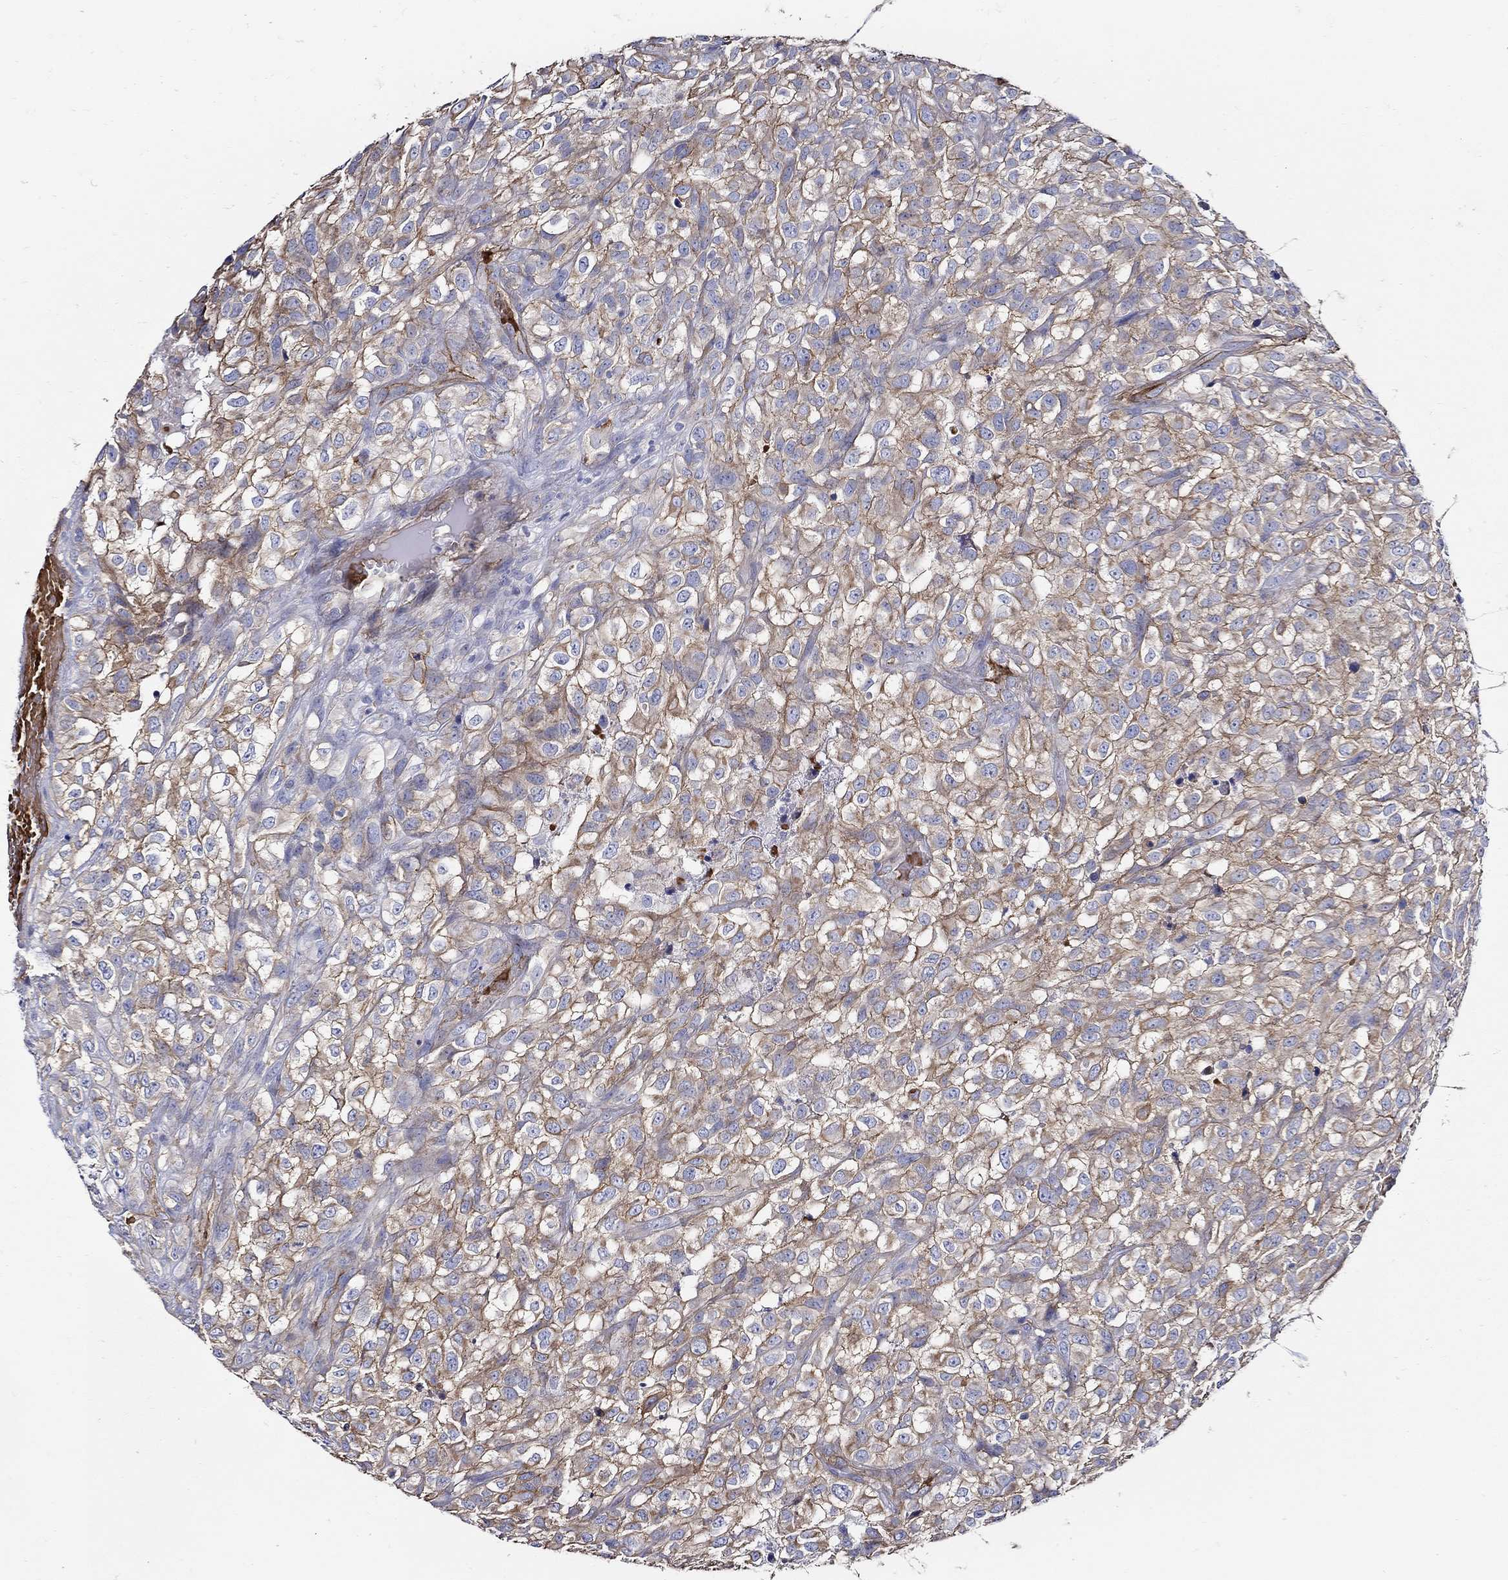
{"staining": {"intensity": "strong", "quantity": "25%-75%", "location": "cytoplasmic/membranous"}, "tissue": "urothelial cancer", "cell_type": "Tumor cells", "image_type": "cancer", "snomed": [{"axis": "morphology", "description": "Urothelial carcinoma, High grade"}, {"axis": "topography", "description": "Urinary bladder"}], "caption": "A histopathology image showing strong cytoplasmic/membranous positivity in approximately 25%-75% of tumor cells in urothelial cancer, as visualized by brown immunohistochemical staining.", "gene": "APBB3", "patient": {"sex": "male", "age": 56}}